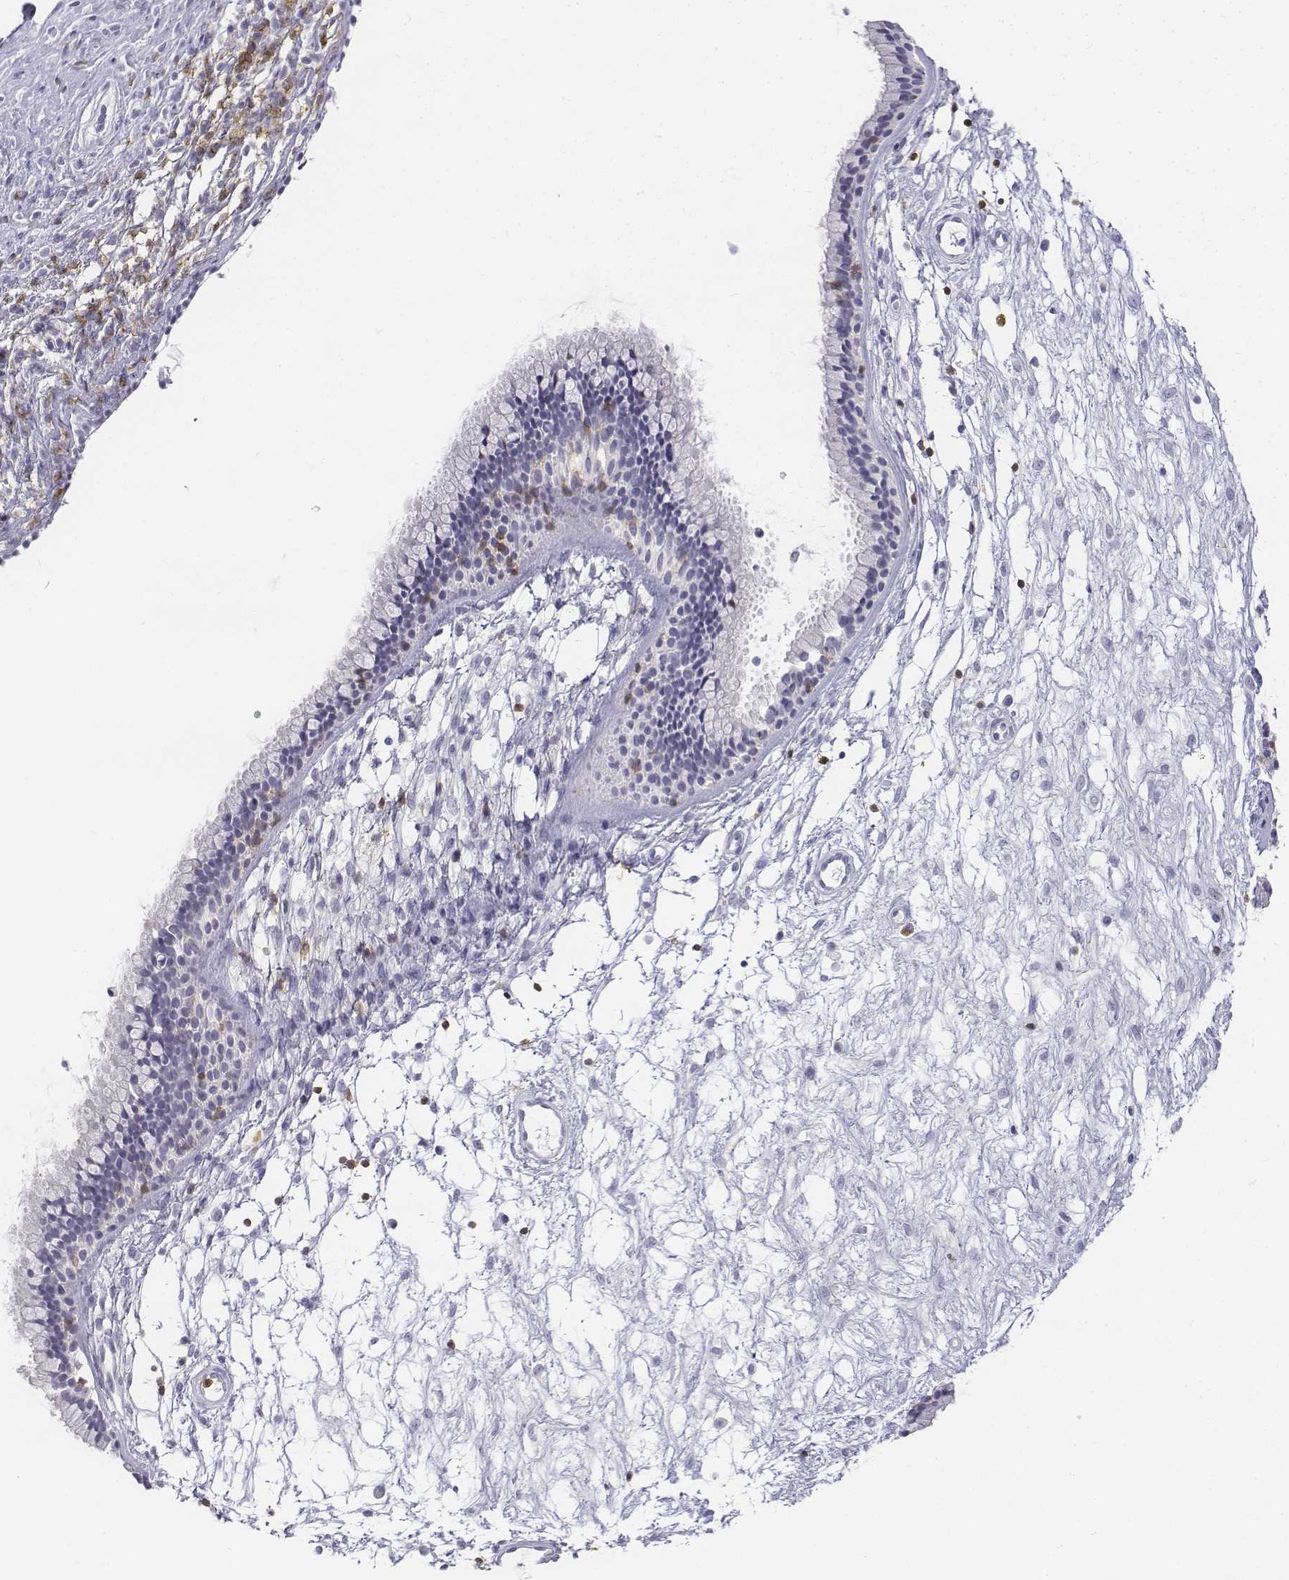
{"staining": {"intensity": "negative", "quantity": "none", "location": "none"}, "tissue": "nasopharynx", "cell_type": "Respiratory epithelial cells", "image_type": "normal", "snomed": [{"axis": "morphology", "description": "Normal tissue, NOS"}, {"axis": "topography", "description": "Nasopharynx"}], "caption": "Immunohistochemical staining of benign human nasopharynx exhibits no significant positivity in respiratory epithelial cells.", "gene": "CD3E", "patient": {"sex": "male", "age": 24}}